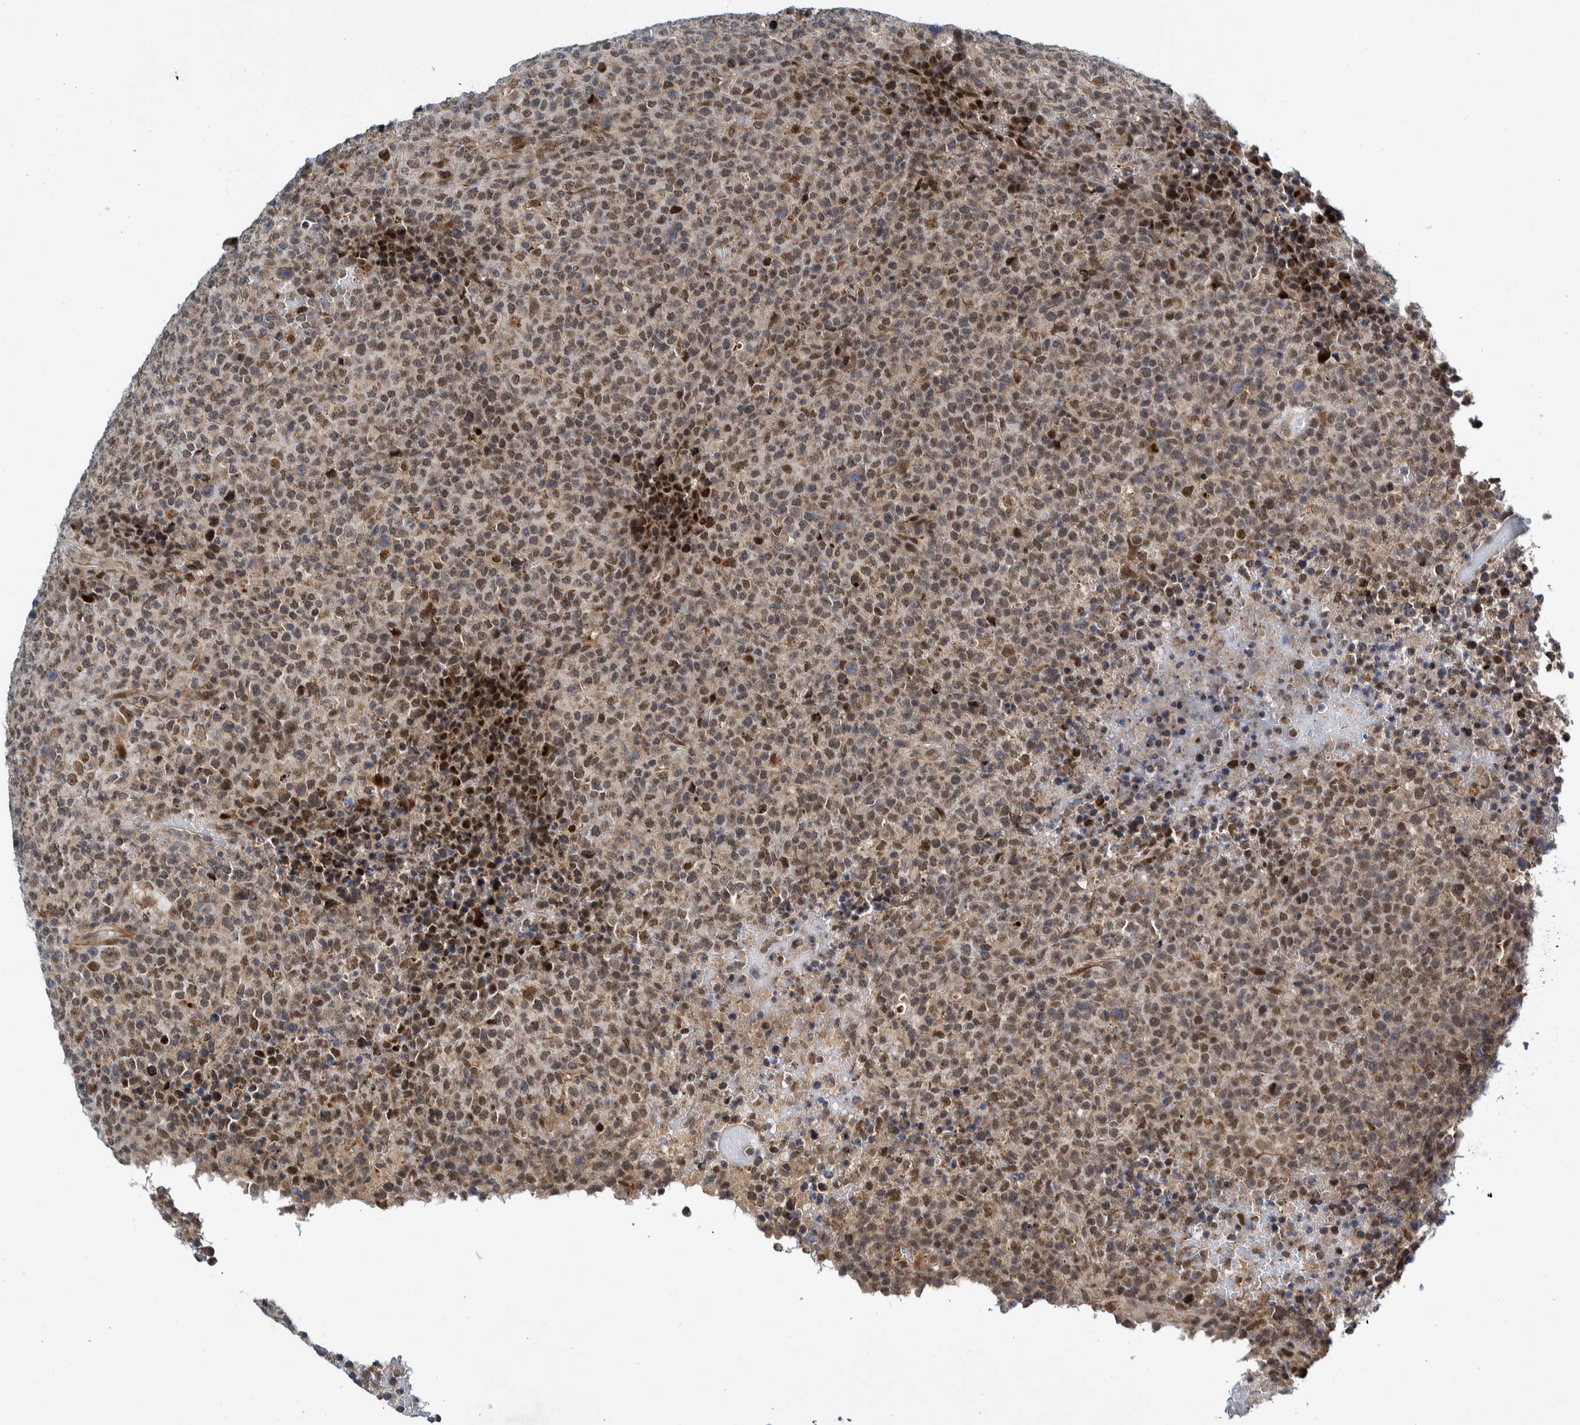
{"staining": {"intensity": "weak", "quantity": "25%-75%", "location": "cytoplasmic/membranous,nuclear"}, "tissue": "lymphoma", "cell_type": "Tumor cells", "image_type": "cancer", "snomed": [{"axis": "morphology", "description": "Malignant lymphoma, non-Hodgkin's type, High grade"}, {"axis": "topography", "description": "Lymph node"}], "caption": "Weak cytoplasmic/membranous and nuclear expression for a protein is present in approximately 25%-75% of tumor cells of lymphoma using IHC.", "gene": "CCDC57", "patient": {"sex": "male", "age": 13}}